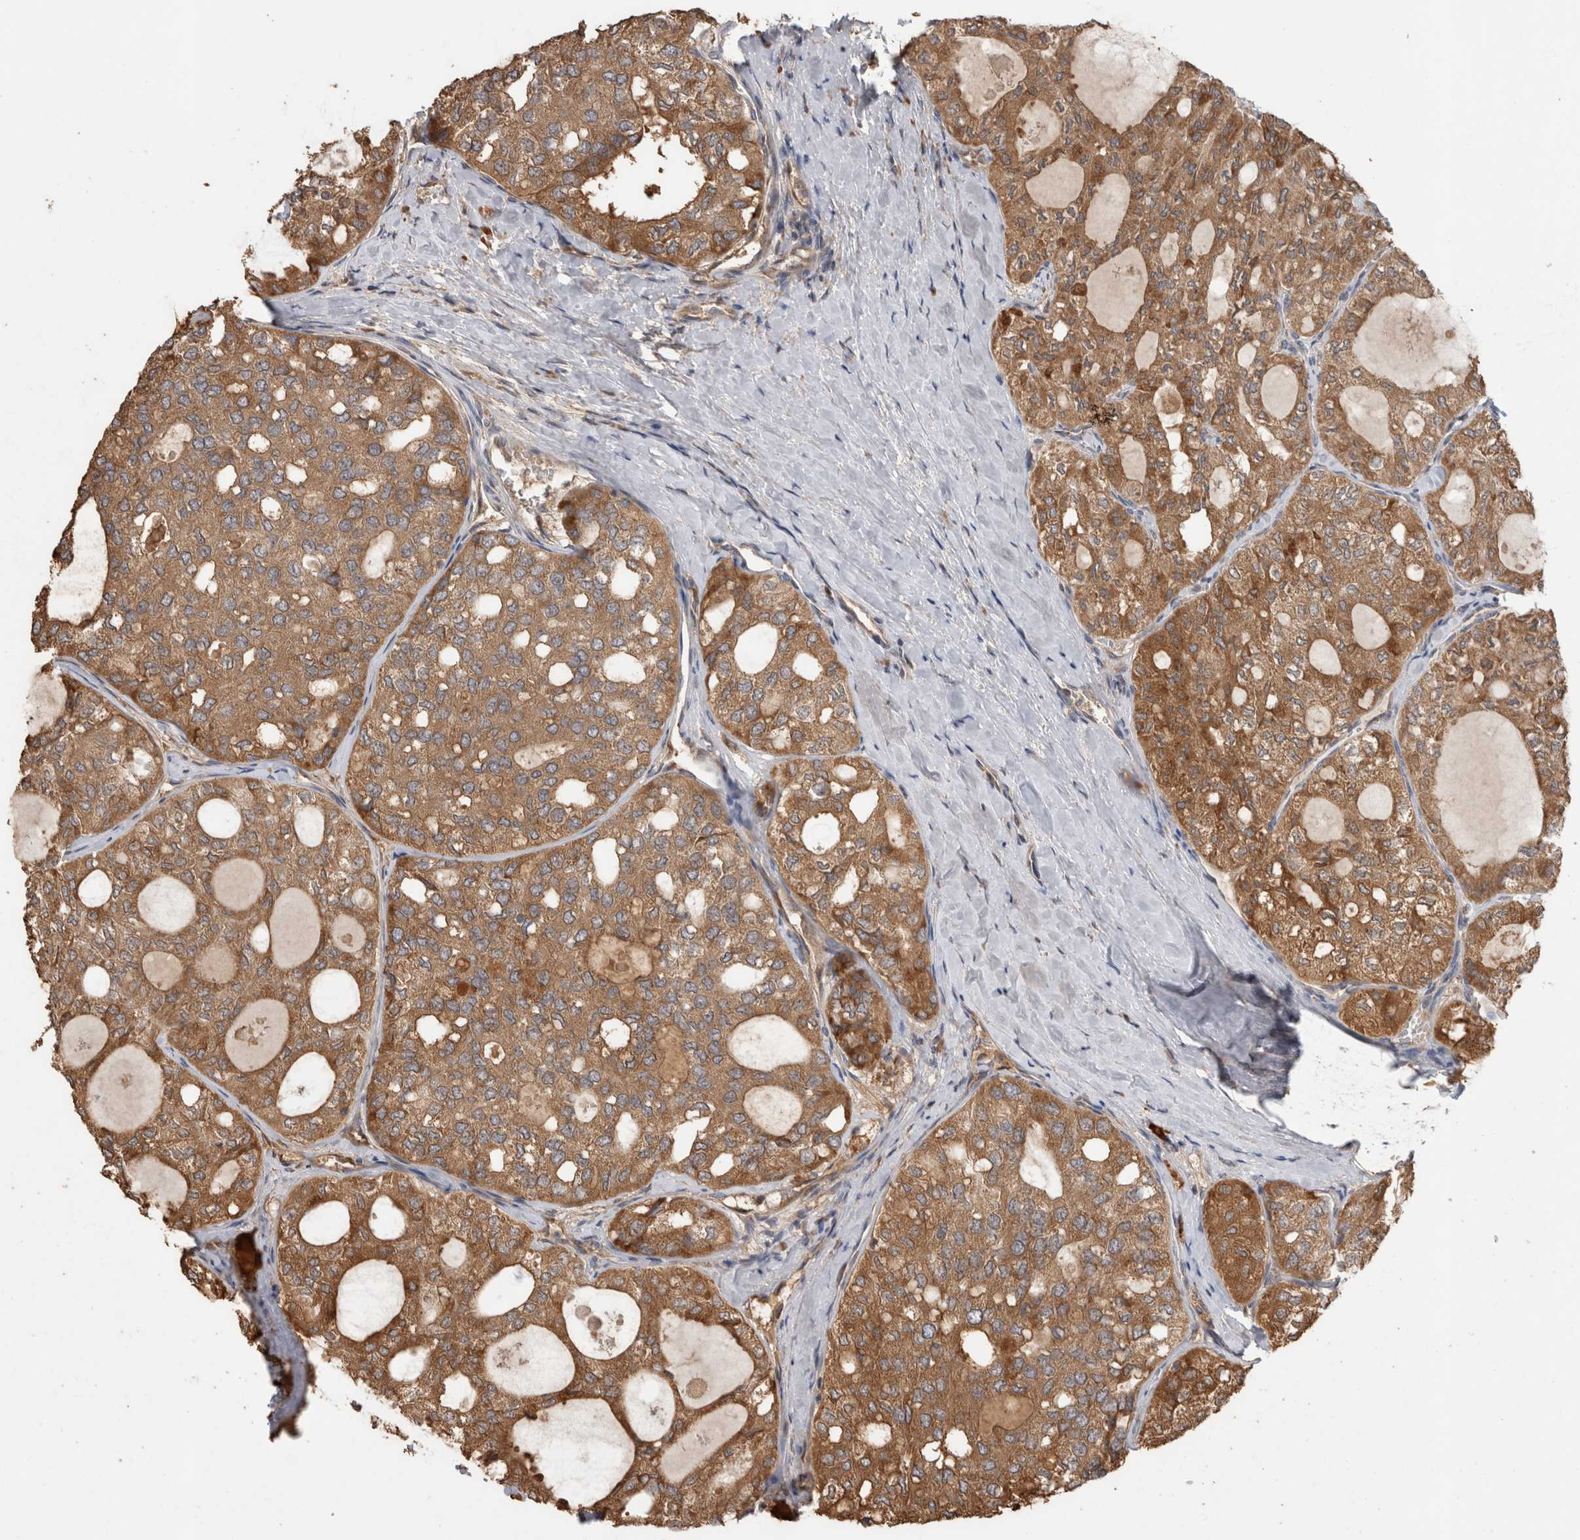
{"staining": {"intensity": "moderate", "quantity": ">75%", "location": "cytoplasmic/membranous"}, "tissue": "thyroid cancer", "cell_type": "Tumor cells", "image_type": "cancer", "snomed": [{"axis": "morphology", "description": "Follicular adenoma carcinoma, NOS"}, {"axis": "topography", "description": "Thyroid gland"}], "caption": "Moderate cytoplasmic/membranous staining is identified in about >75% of tumor cells in thyroid follicular adenoma carcinoma.", "gene": "TBCE", "patient": {"sex": "male", "age": 75}}